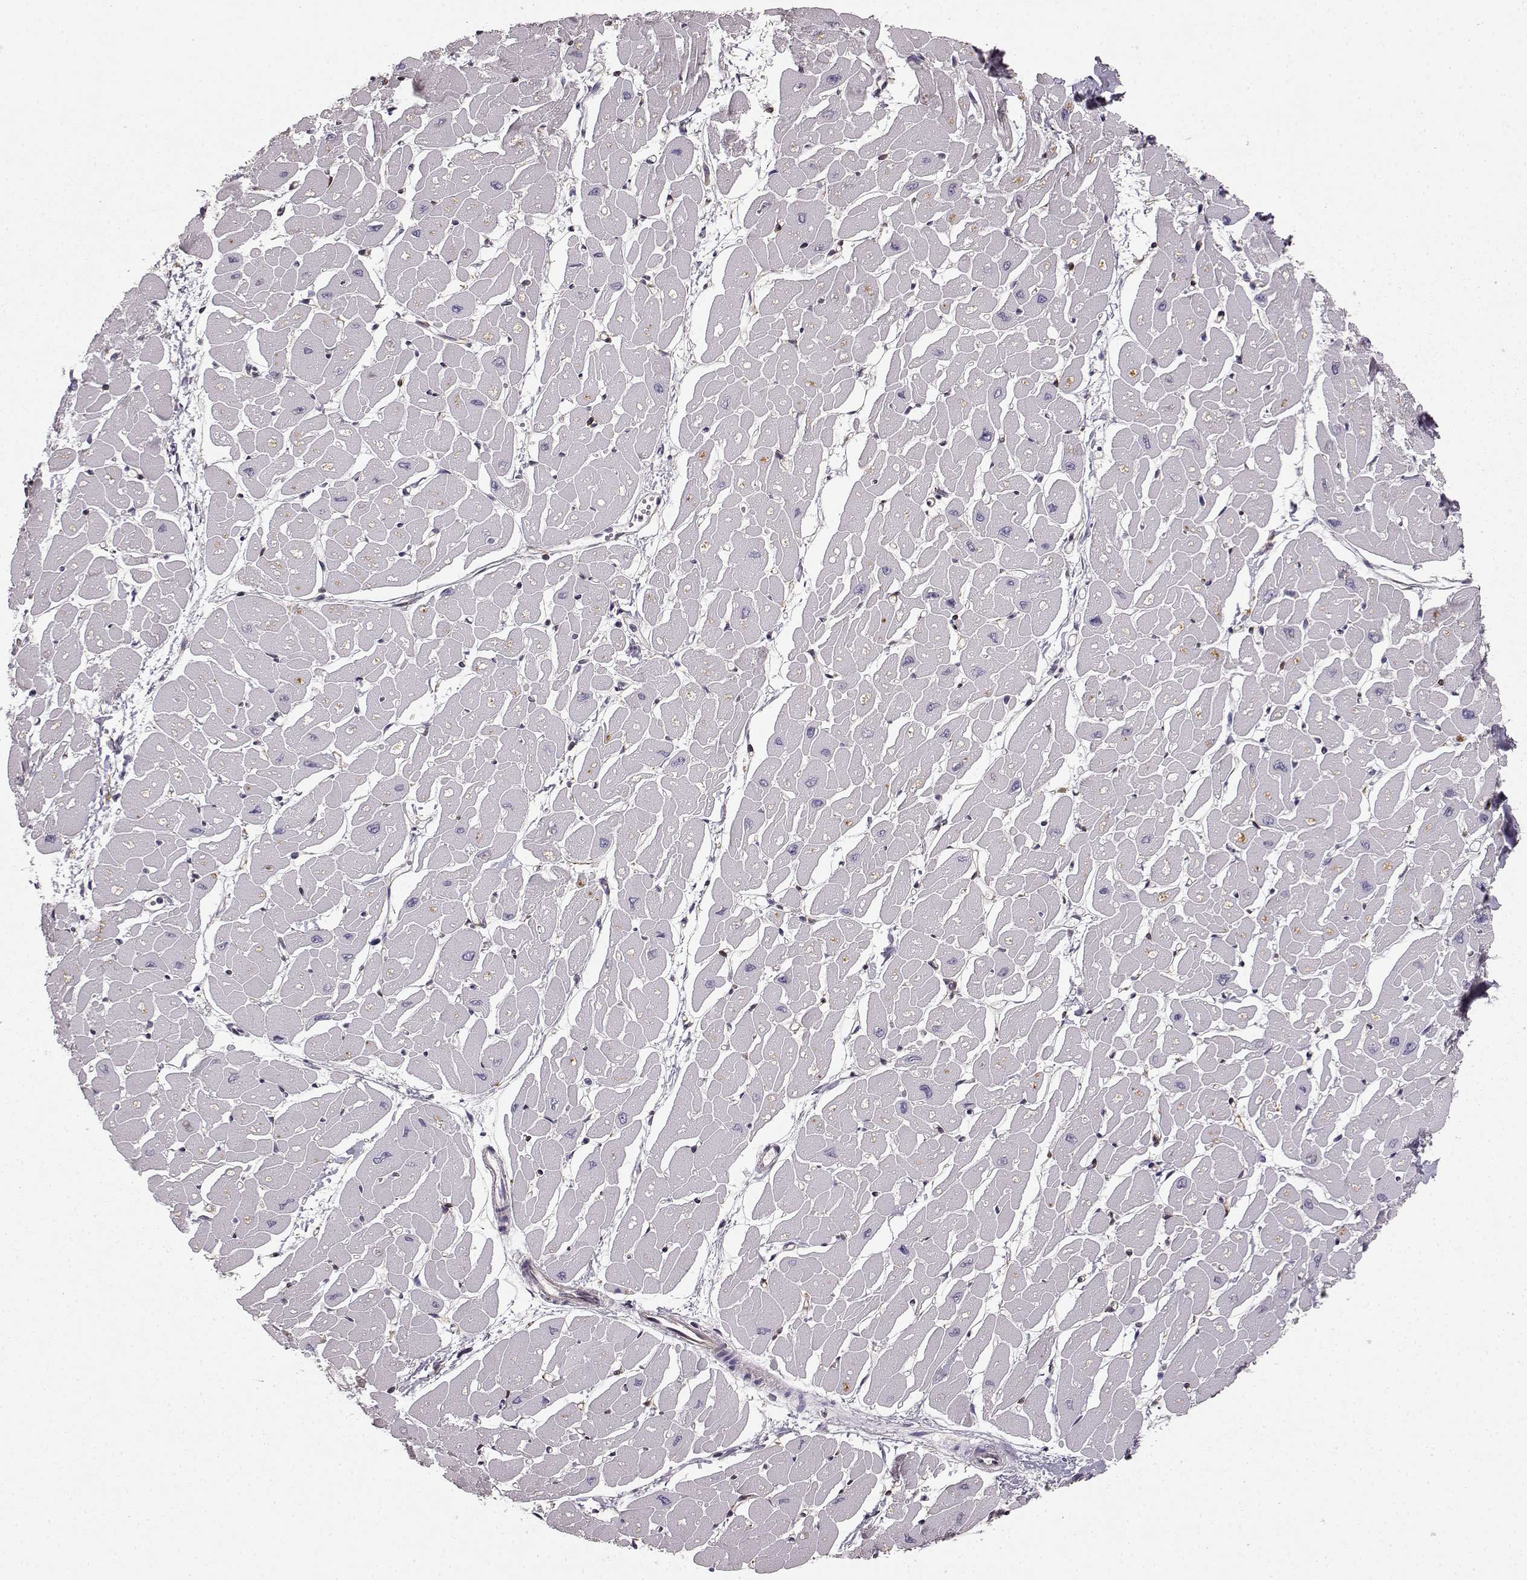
{"staining": {"intensity": "negative", "quantity": "none", "location": "none"}, "tissue": "heart muscle", "cell_type": "Cardiomyocytes", "image_type": "normal", "snomed": [{"axis": "morphology", "description": "Normal tissue, NOS"}, {"axis": "topography", "description": "Heart"}], "caption": "High power microscopy micrograph of an IHC histopathology image of benign heart muscle, revealing no significant expression in cardiomyocytes. (DAB (3,3'-diaminobenzidine) immunohistochemistry (IHC), high magnification).", "gene": "GHR", "patient": {"sex": "male", "age": 57}}